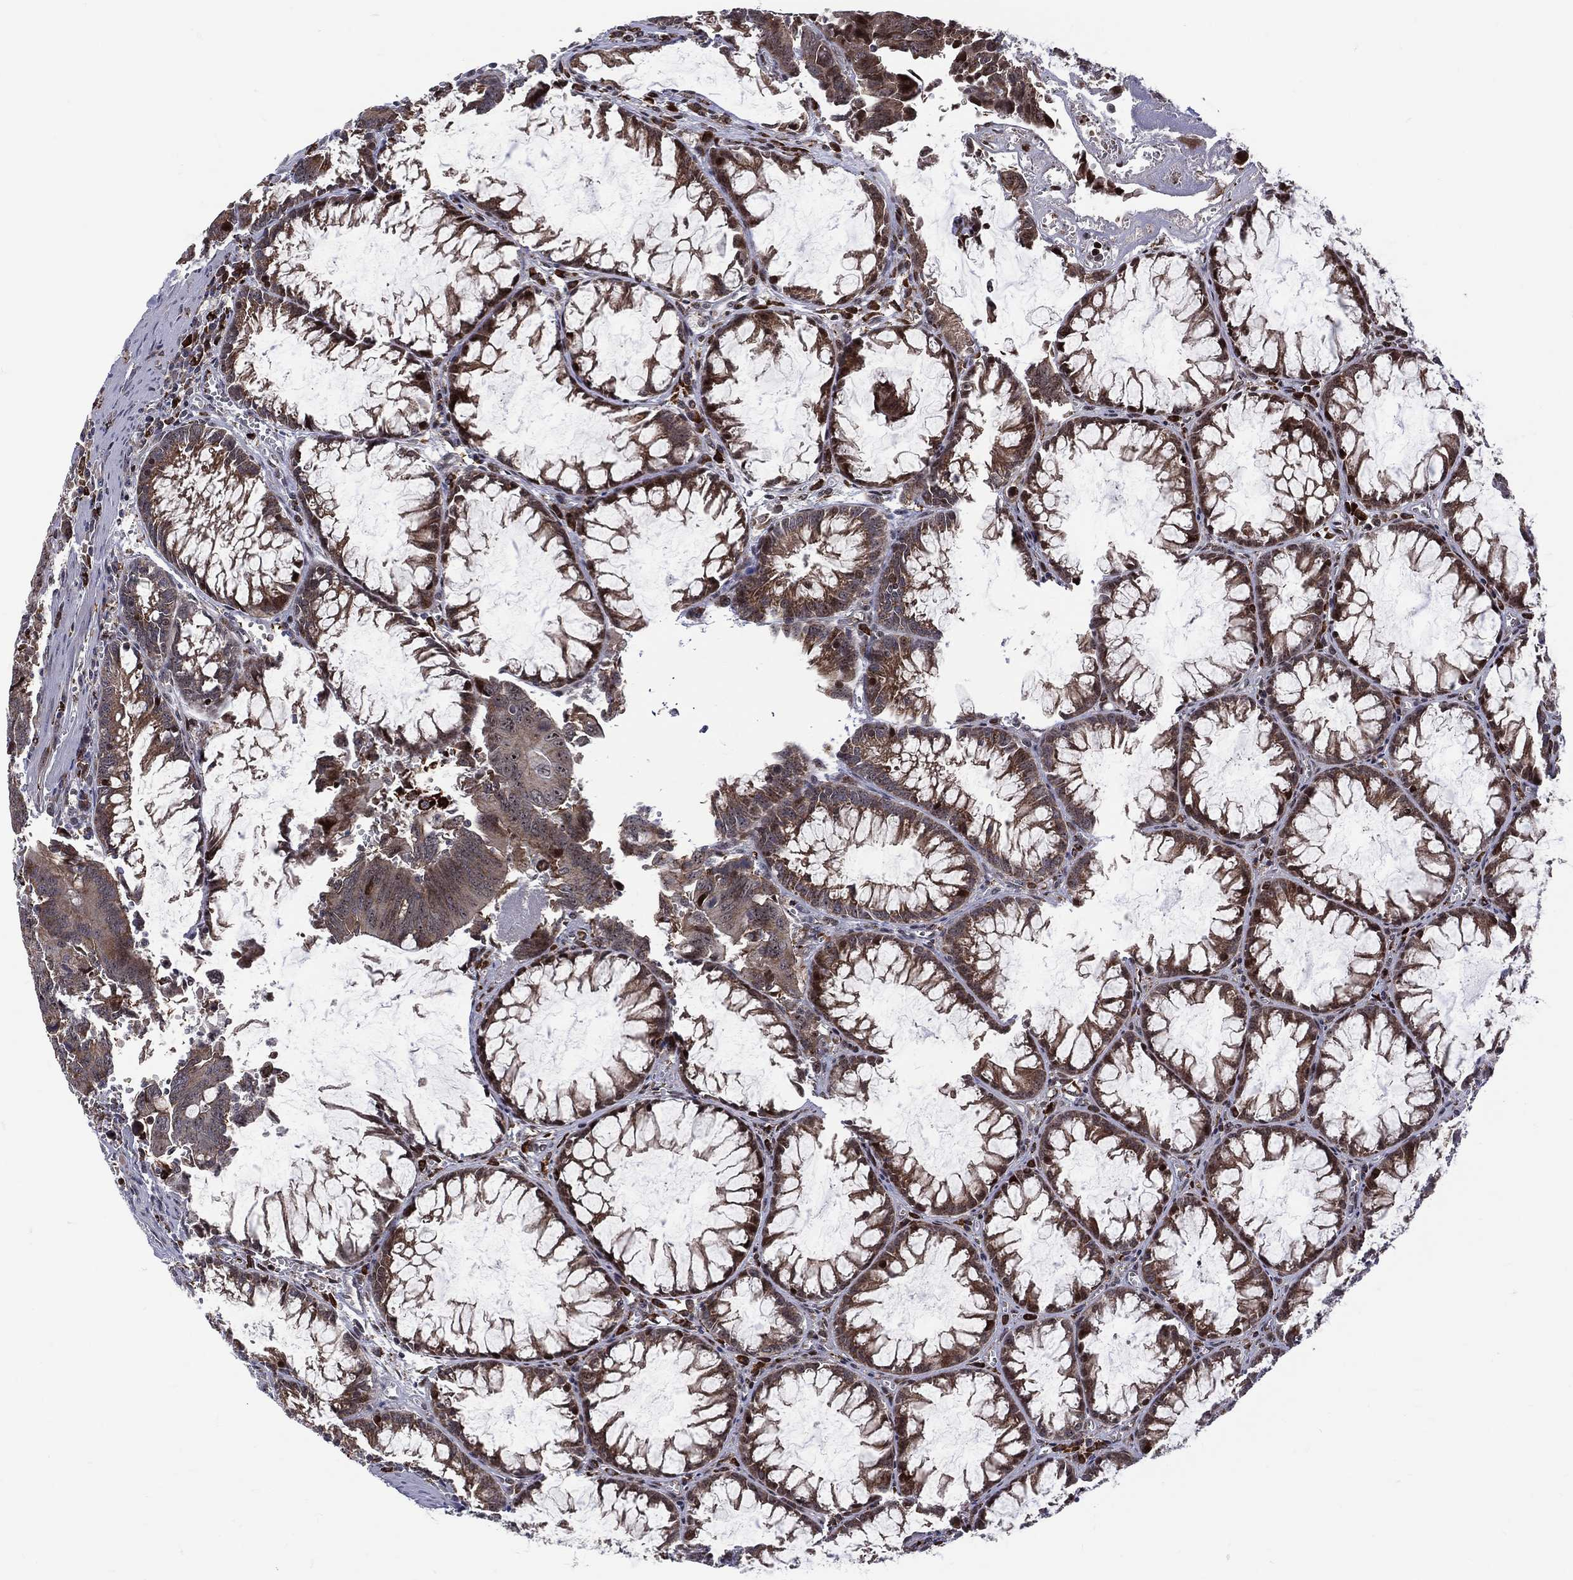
{"staining": {"intensity": "strong", "quantity": "<25%", "location": "cytoplasmic/membranous,nuclear"}, "tissue": "colorectal cancer", "cell_type": "Tumor cells", "image_type": "cancer", "snomed": [{"axis": "morphology", "description": "Adenocarcinoma, NOS"}, {"axis": "topography", "description": "Rectum"}], "caption": "Colorectal cancer (adenocarcinoma) stained for a protein shows strong cytoplasmic/membranous and nuclear positivity in tumor cells. The staining was performed using DAB to visualize the protein expression in brown, while the nuclei were stained in blue with hematoxylin (Magnification: 20x).", "gene": "VHL", "patient": {"sex": "male", "age": 67}}